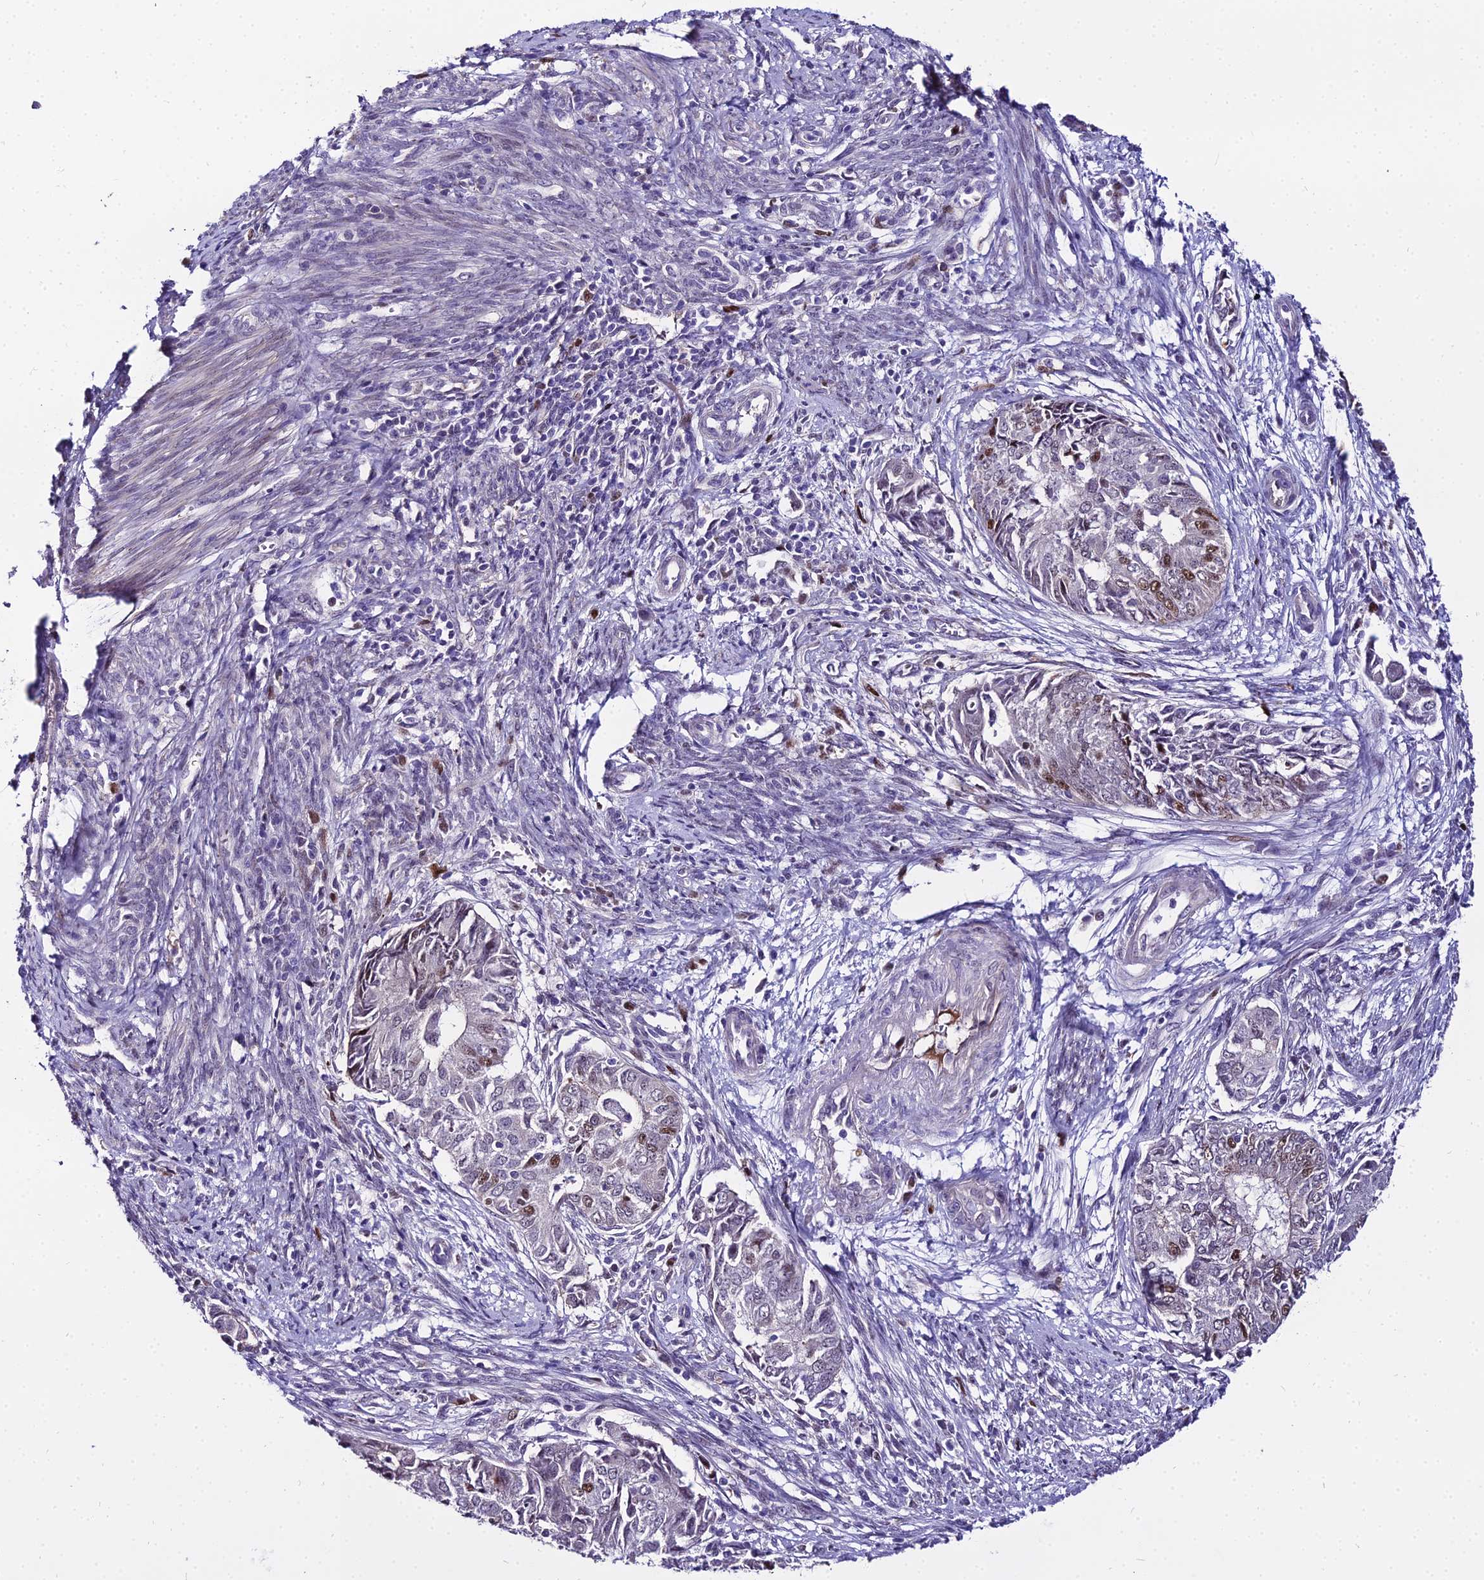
{"staining": {"intensity": "moderate", "quantity": "<25%", "location": "nuclear"}, "tissue": "endometrial cancer", "cell_type": "Tumor cells", "image_type": "cancer", "snomed": [{"axis": "morphology", "description": "Adenocarcinoma, NOS"}, {"axis": "topography", "description": "Endometrium"}], "caption": "Immunohistochemistry staining of adenocarcinoma (endometrial), which shows low levels of moderate nuclear positivity in approximately <25% of tumor cells indicating moderate nuclear protein positivity. The staining was performed using DAB (brown) for protein detection and nuclei were counterstained in hematoxylin (blue).", "gene": "TRIML2", "patient": {"sex": "female", "age": 62}}